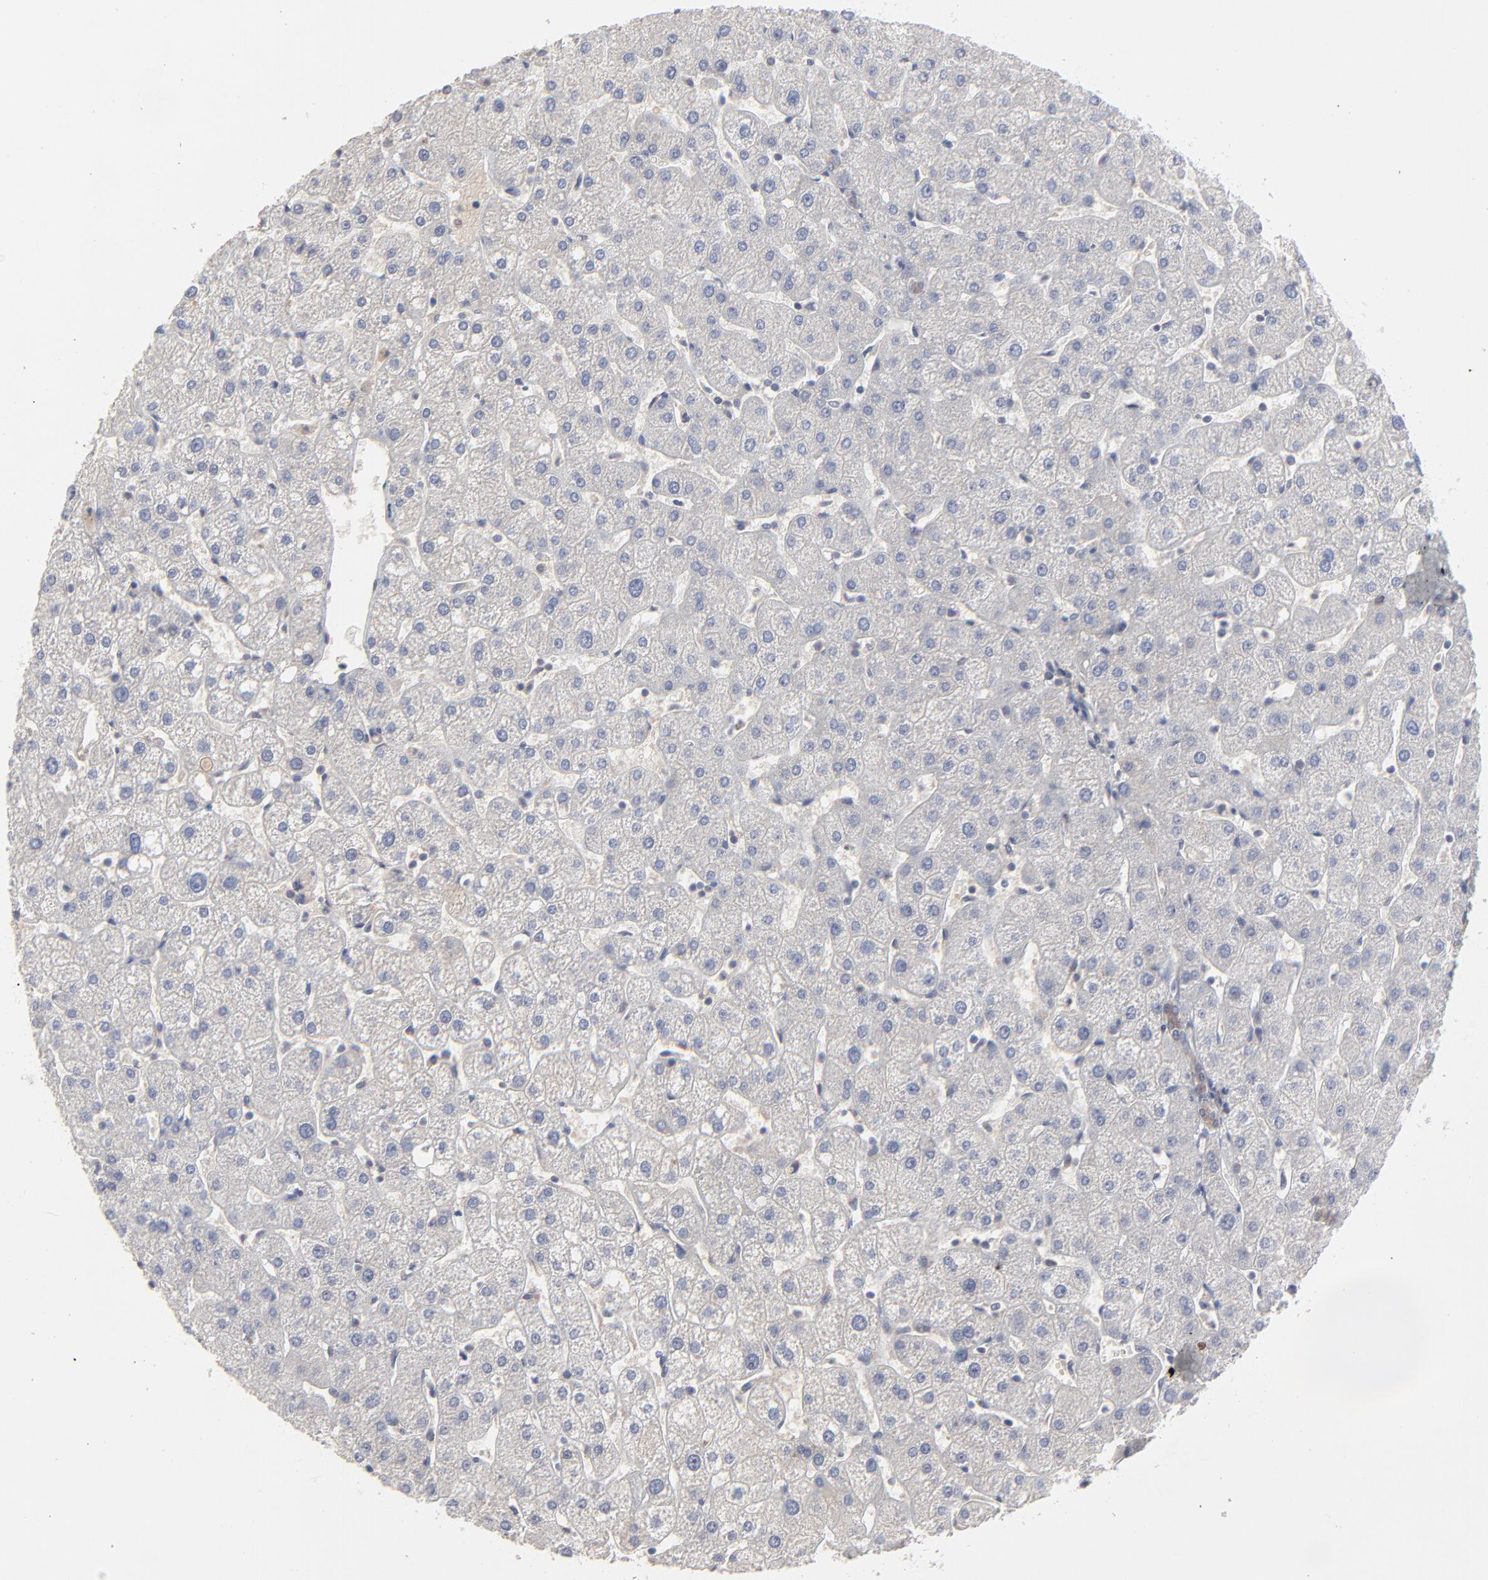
{"staining": {"intensity": "weak", "quantity": ">75%", "location": "cytoplasmic/membranous"}, "tissue": "liver", "cell_type": "Cholangiocytes", "image_type": "normal", "snomed": [{"axis": "morphology", "description": "Normal tissue, NOS"}, {"axis": "topography", "description": "Liver"}], "caption": "A micrograph showing weak cytoplasmic/membranous expression in approximately >75% of cholangiocytes in unremarkable liver, as visualized by brown immunohistochemical staining.", "gene": "FAM199X", "patient": {"sex": "male", "age": 67}}